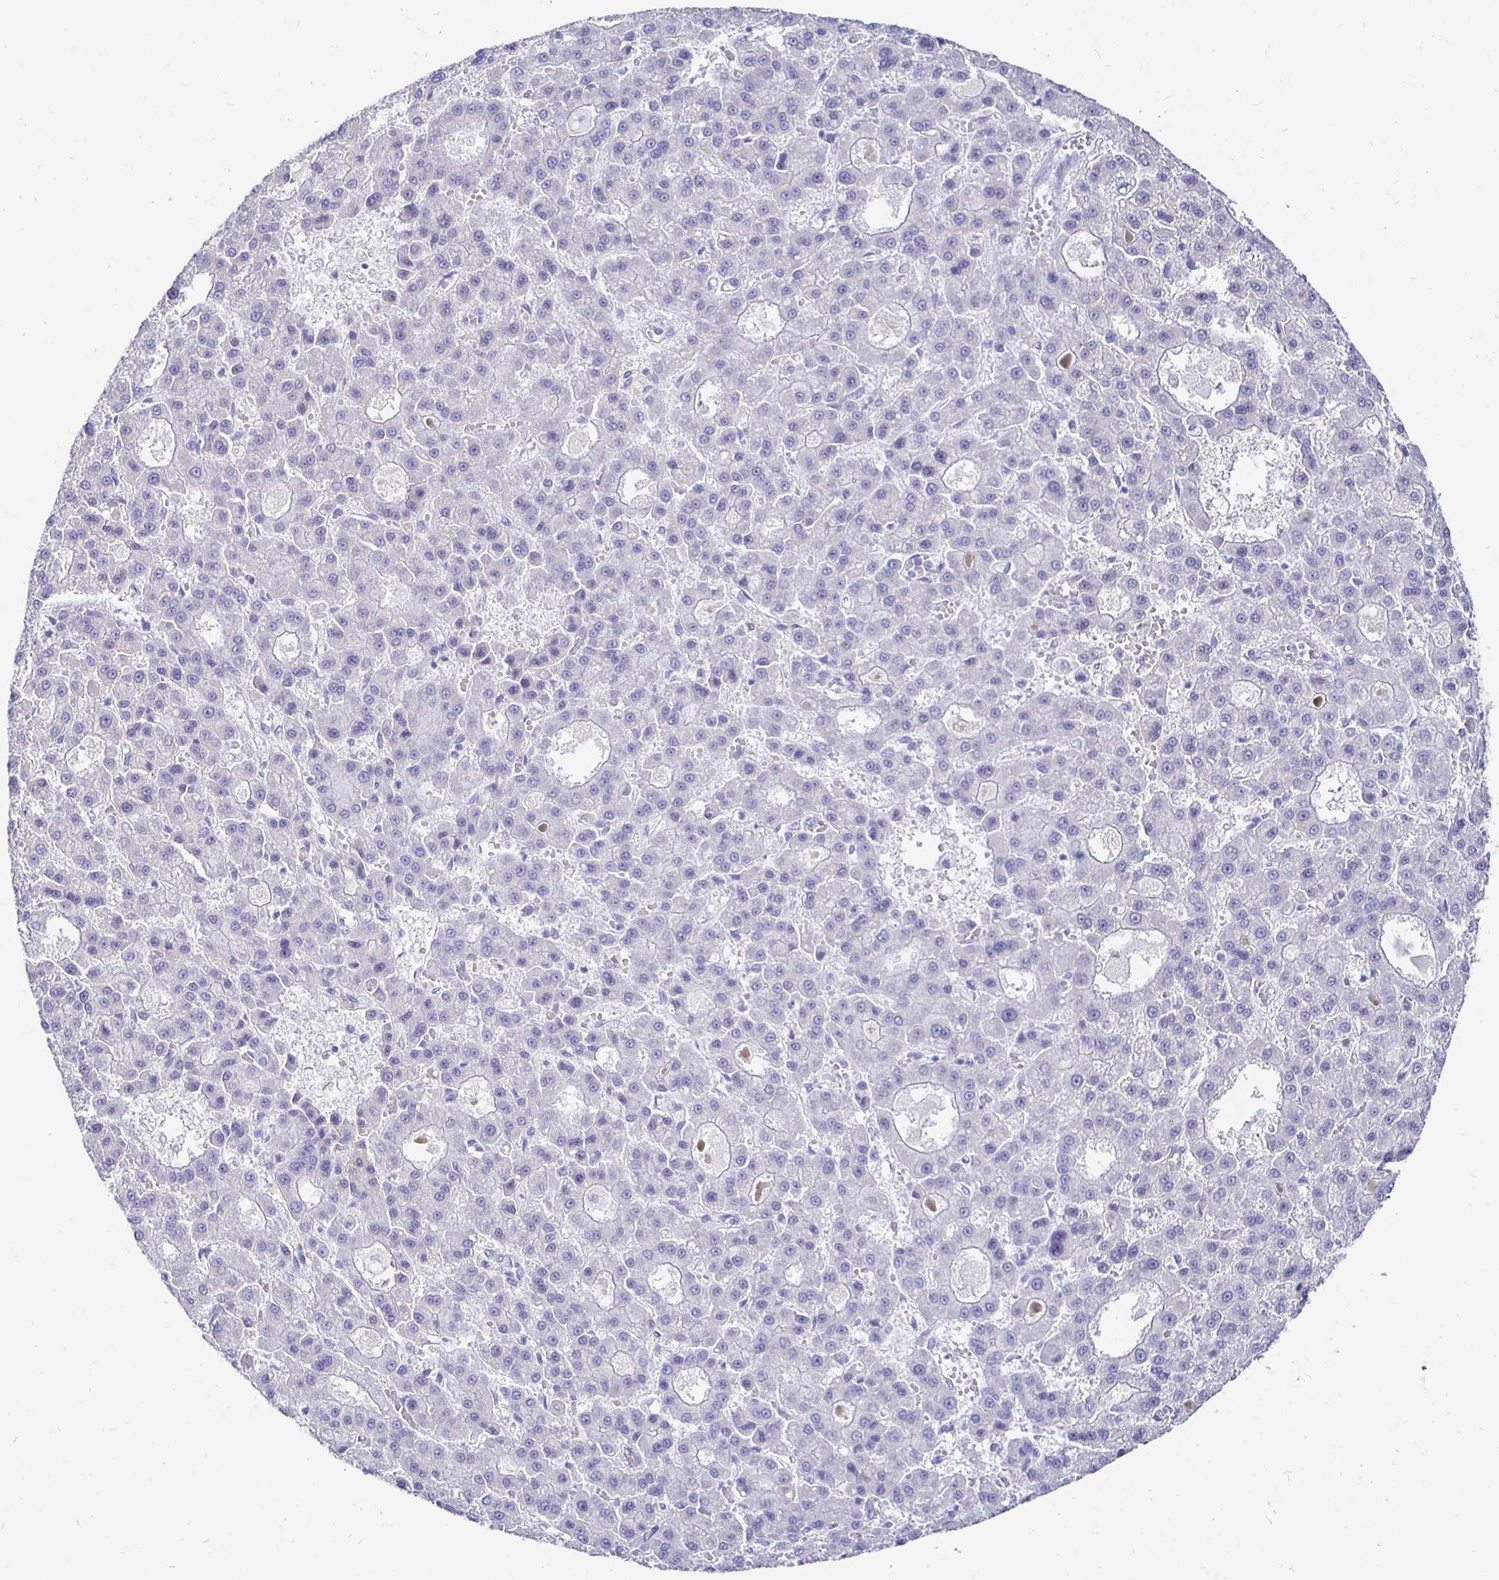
{"staining": {"intensity": "negative", "quantity": "none", "location": "none"}, "tissue": "liver cancer", "cell_type": "Tumor cells", "image_type": "cancer", "snomed": [{"axis": "morphology", "description": "Carcinoma, Hepatocellular, NOS"}, {"axis": "topography", "description": "Liver"}], "caption": "Protein analysis of liver cancer (hepatocellular carcinoma) exhibits no significant expression in tumor cells.", "gene": "CR2", "patient": {"sex": "male", "age": 70}}